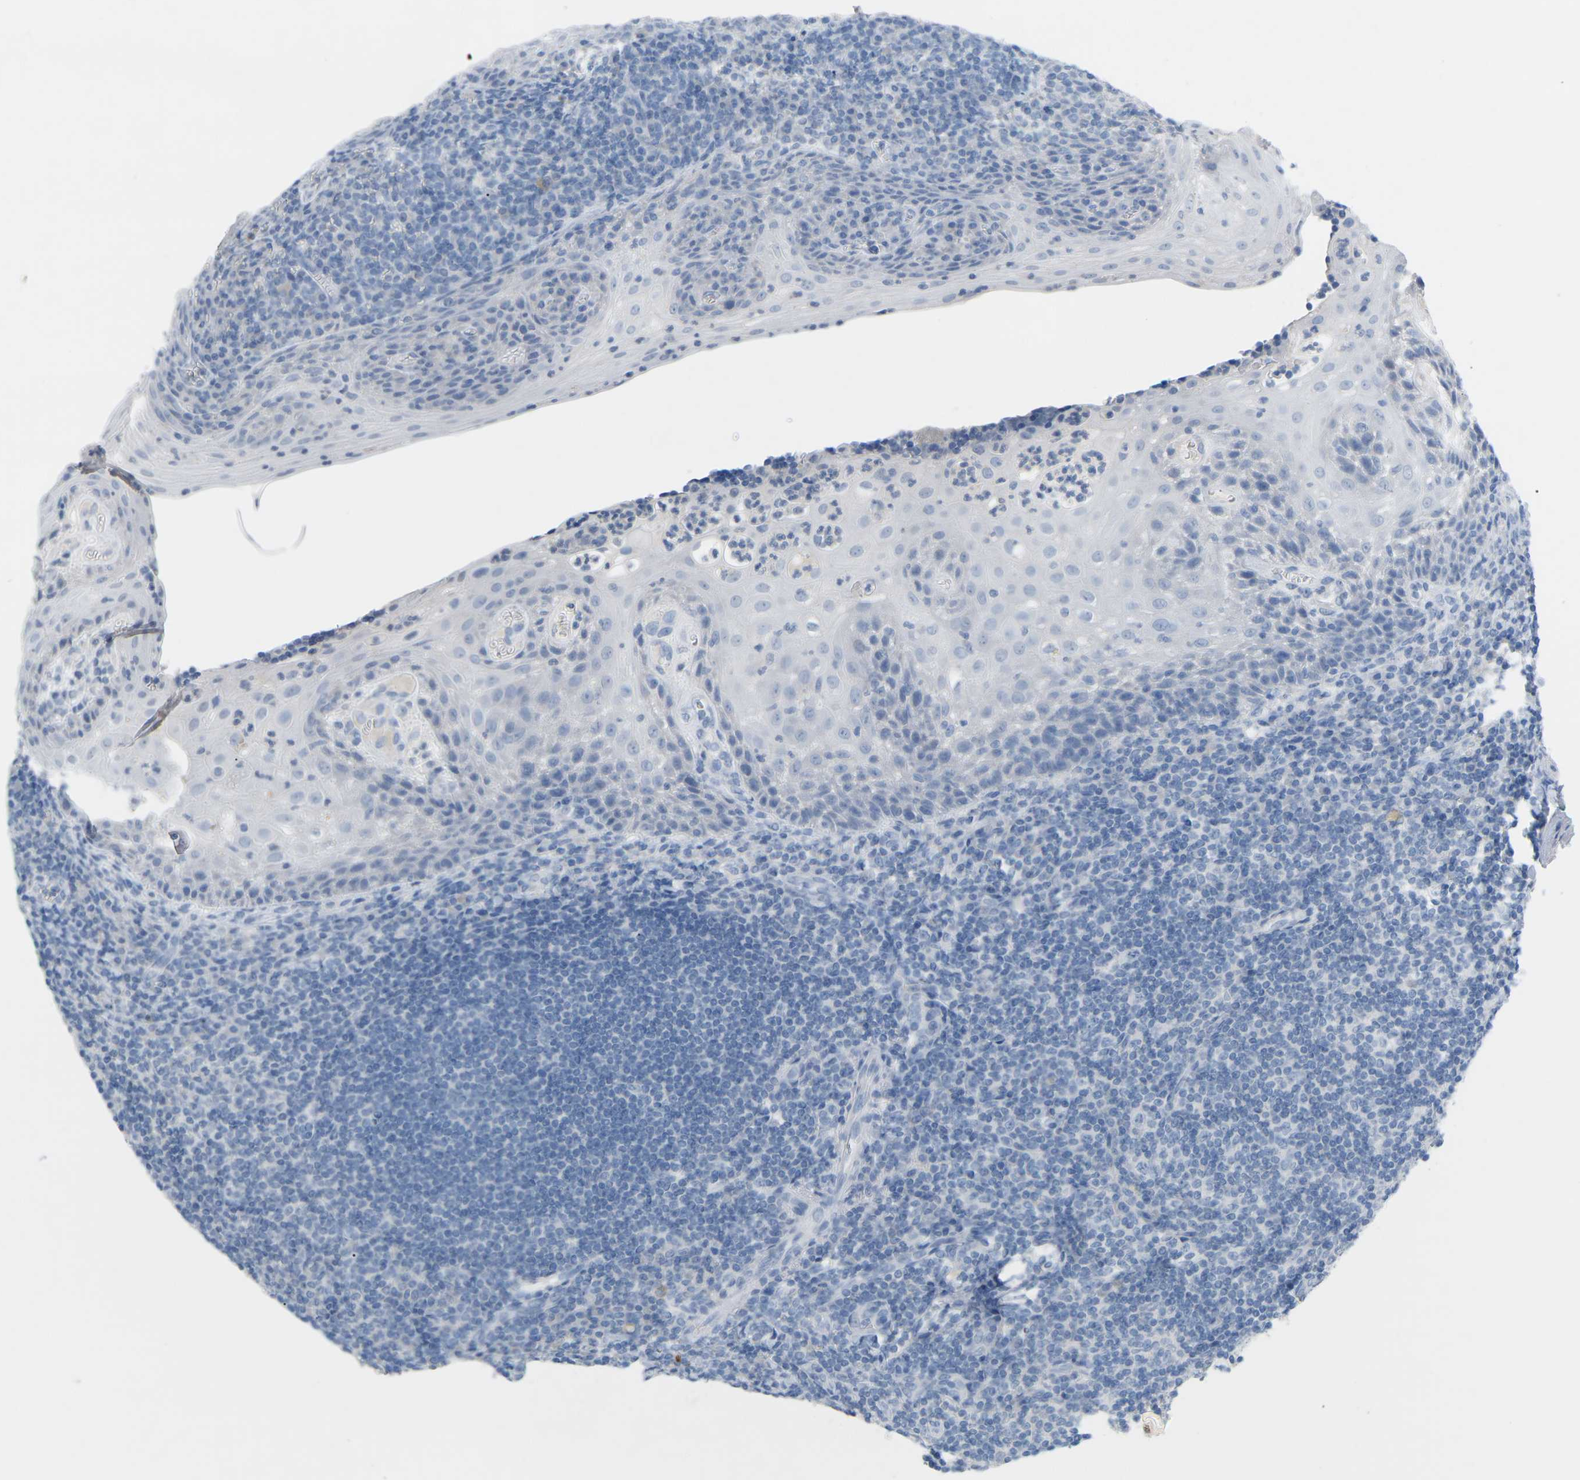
{"staining": {"intensity": "negative", "quantity": "none", "location": "none"}, "tissue": "tonsil", "cell_type": "Germinal center cells", "image_type": "normal", "snomed": [{"axis": "morphology", "description": "Normal tissue, NOS"}, {"axis": "topography", "description": "Tonsil"}], "caption": "Immunohistochemistry of benign tonsil reveals no positivity in germinal center cells.", "gene": "HBG2", "patient": {"sex": "male", "age": 37}}